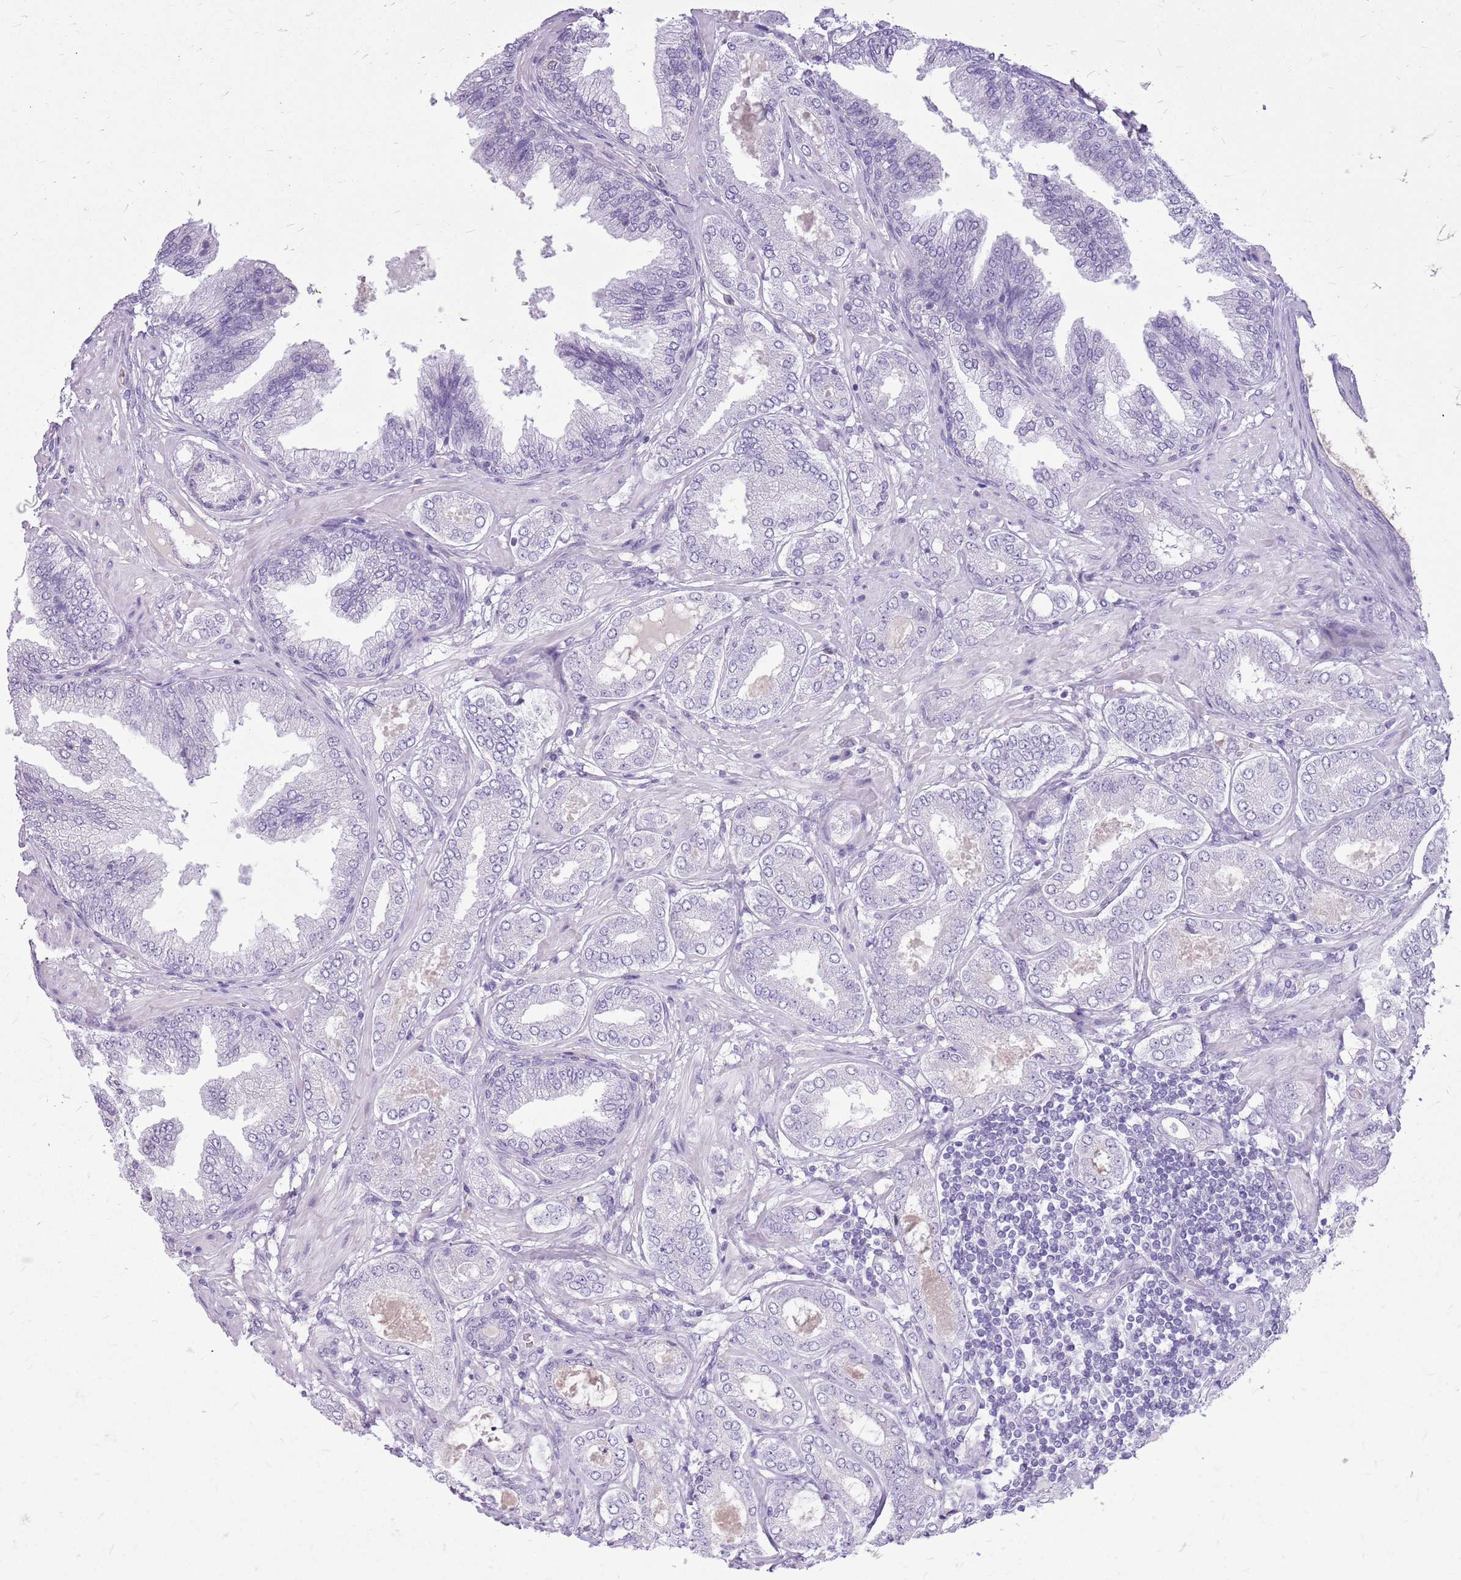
{"staining": {"intensity": "negative", "quantity": "none", "location": "none"}, "tissue": "prostate cancer", "cell_type": "Tumor cells", "image_type": "cancer", "snomed": [{"axis": "morphology", "description": "Adenocarcinoma, Low grade"}, {"axis": "topography", "description": "Prostate"}], "caption": "This is a micrograph of IHC staining of adenocarcinoma (low-grade) (prostate), which shows no staining in tumor cells.", "gene": "ZNF425", "patient": {"sex": "male", "age": 63}}